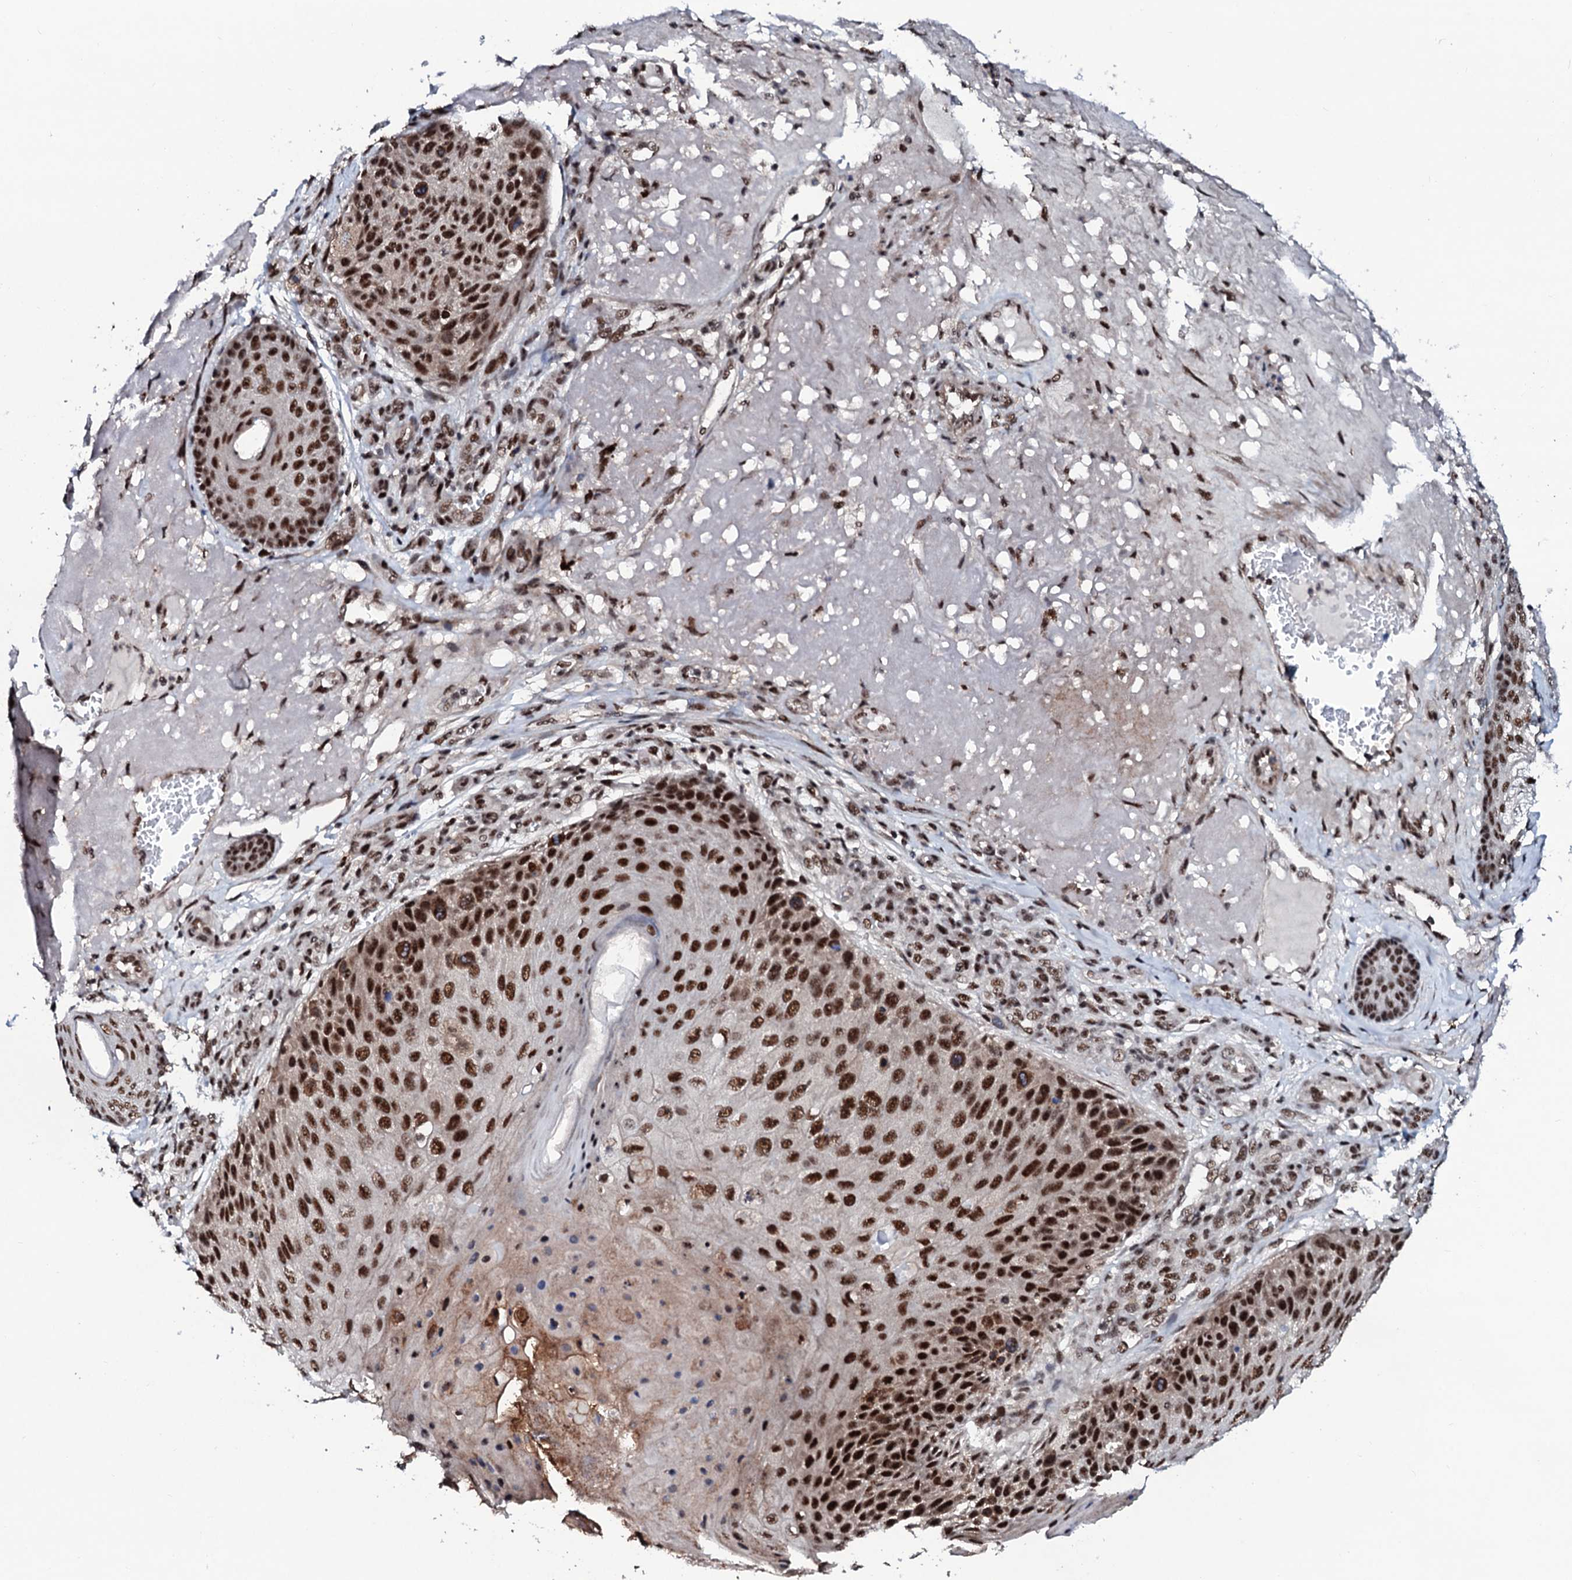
{"staining": {"intensity": "strong", "quantity": ">75%", "location": "nuclear"}, "tissue": "skin cancer", "cell_type": "Tumor cells", "image_type": "cancer", "snomed": [{"axis": "morphology", "description": "Squamous cell carcinoma, NOS"}, {"axis": "topography", "description": "Skin"}], "caption": "Protein analysis of squamous cell carcinoma (skin) tissue exhibits strong nuclear staining in approximately >75% of tumor cells.", "gene": "PRPF18", "patient": {"sex": "female", "age": 88}}